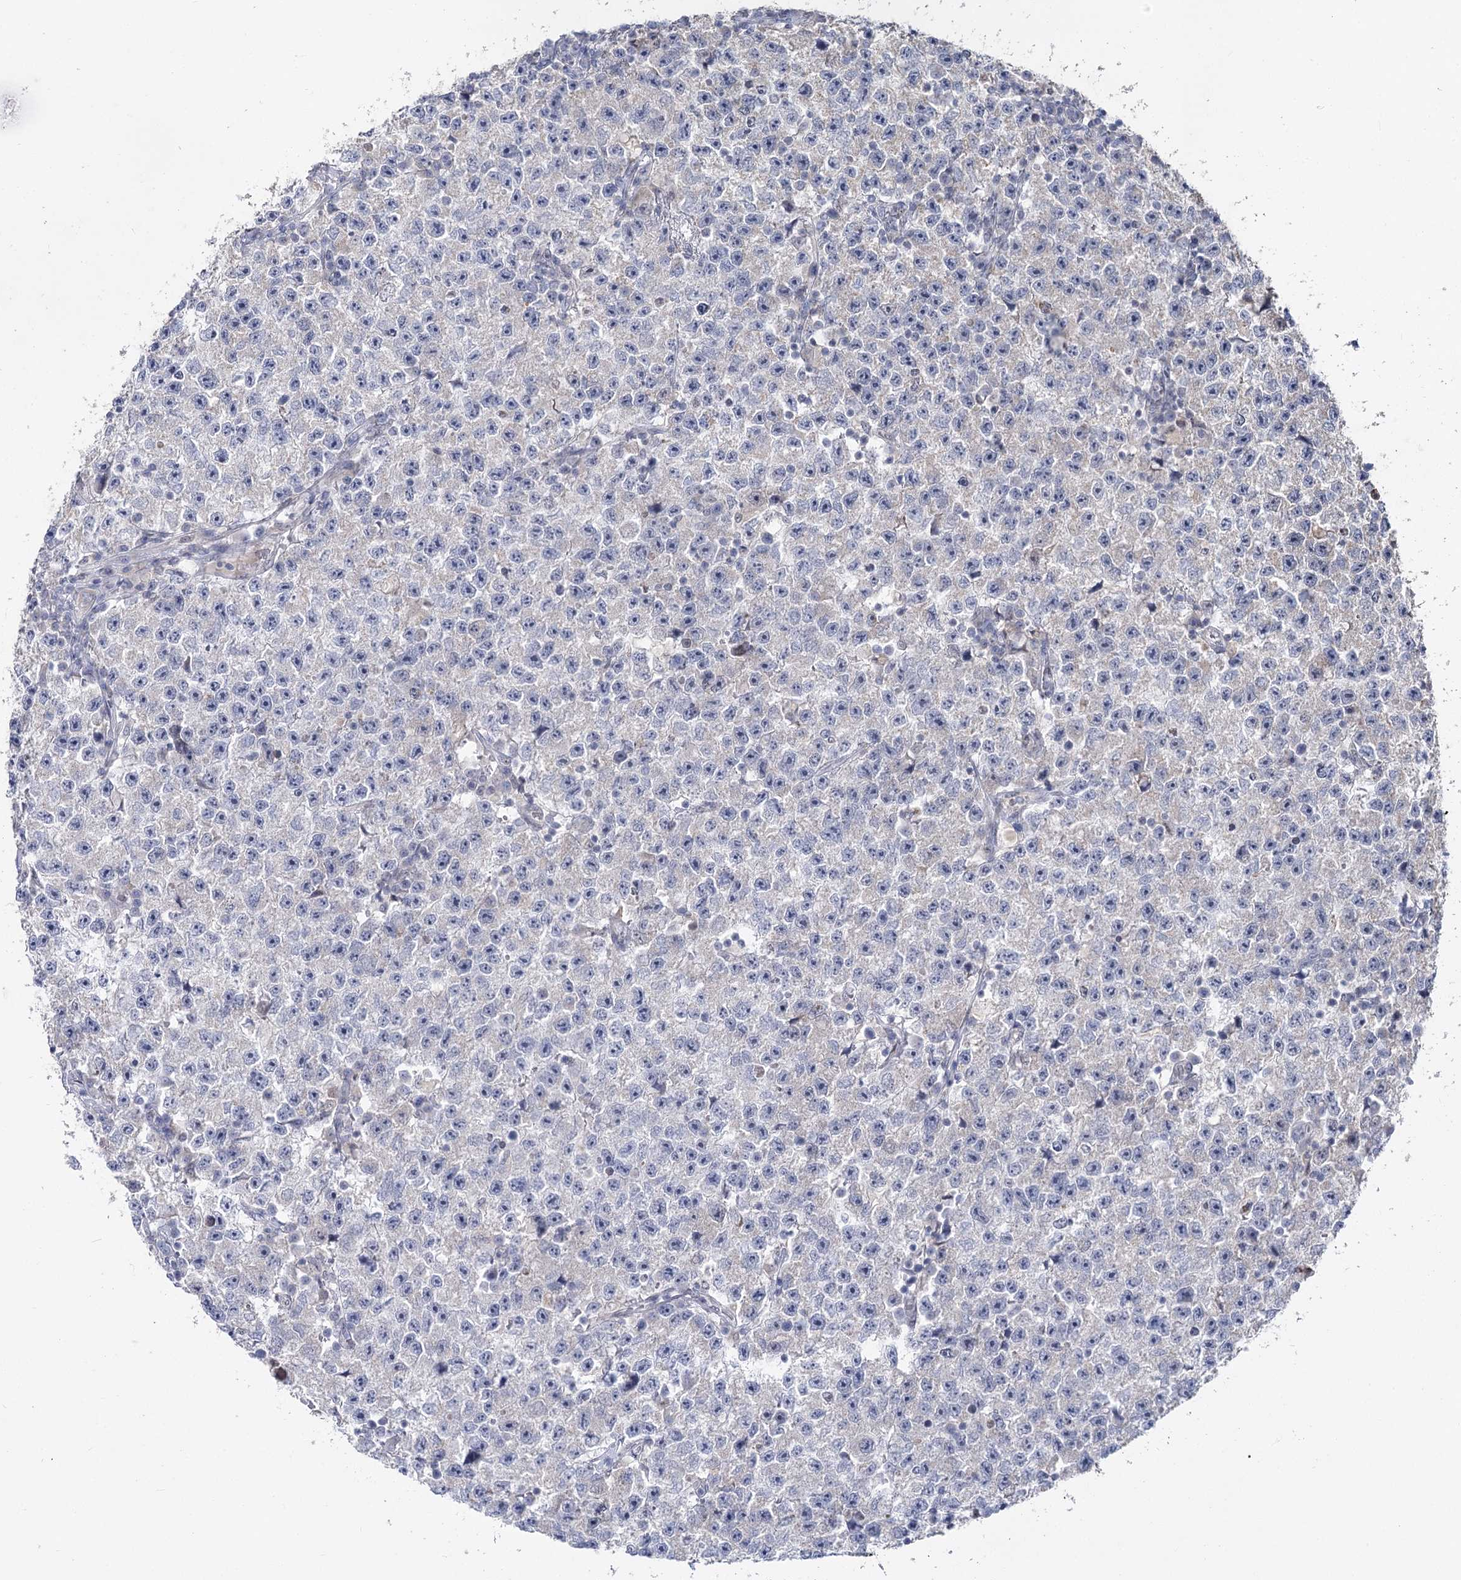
{"staining": {"intensity": "negative", "quantity": "none", "location": "none"}, "tissue": "testis cancer", "cell_type": "Tumor cells", "image_type": "cancer", "snomed": [{"axis": "morphology", "description": "Seminoma, NOS"}, {"axis": "topography", "description": "Testis"}], "caption": "Human testis seminoma stained for a protein using IHC demonstrates no positivity in tumor cells.", "gene": "RUFY4", "patient": {"sex": "male", "age": 22}}